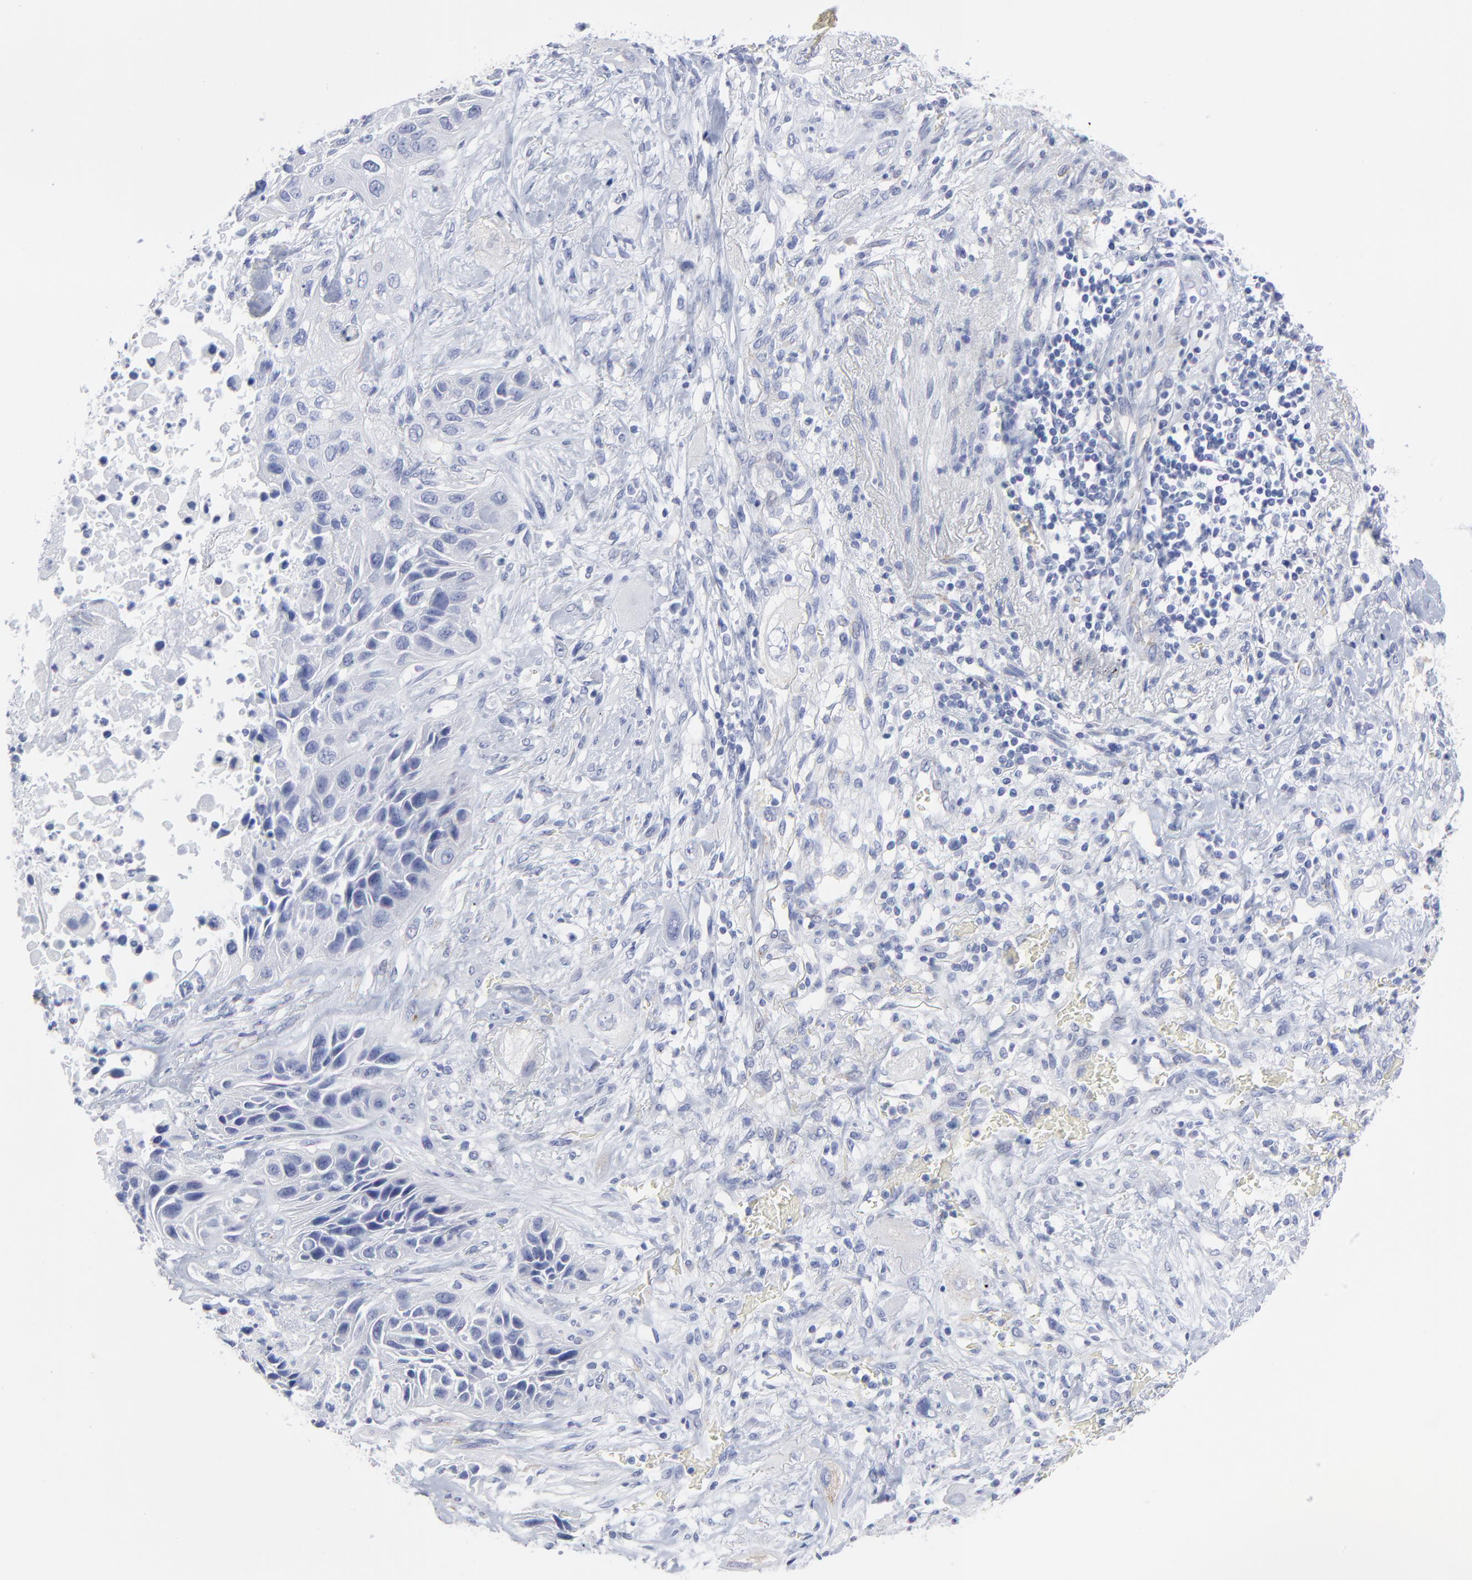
{"staining": {"intensity": "negative", "quantity": "none", "location": "none"}, "tissue": "lung cancer", "cell_type": "Tumor cells", "image_type": "cancer", "snomed": [{"axis": "morphology", "description": "Squamous cell carcinoma, NOS"}, {"axis": "topography", "description": "Lung"}], "caption": "Squamous cell carcinoma (lung) stained for a protein using immunohistochemistry (IHC) reveals no positivity tumor cells.", "gene": "CNTN3", "patient": {"sex": "female", "age": 76}}